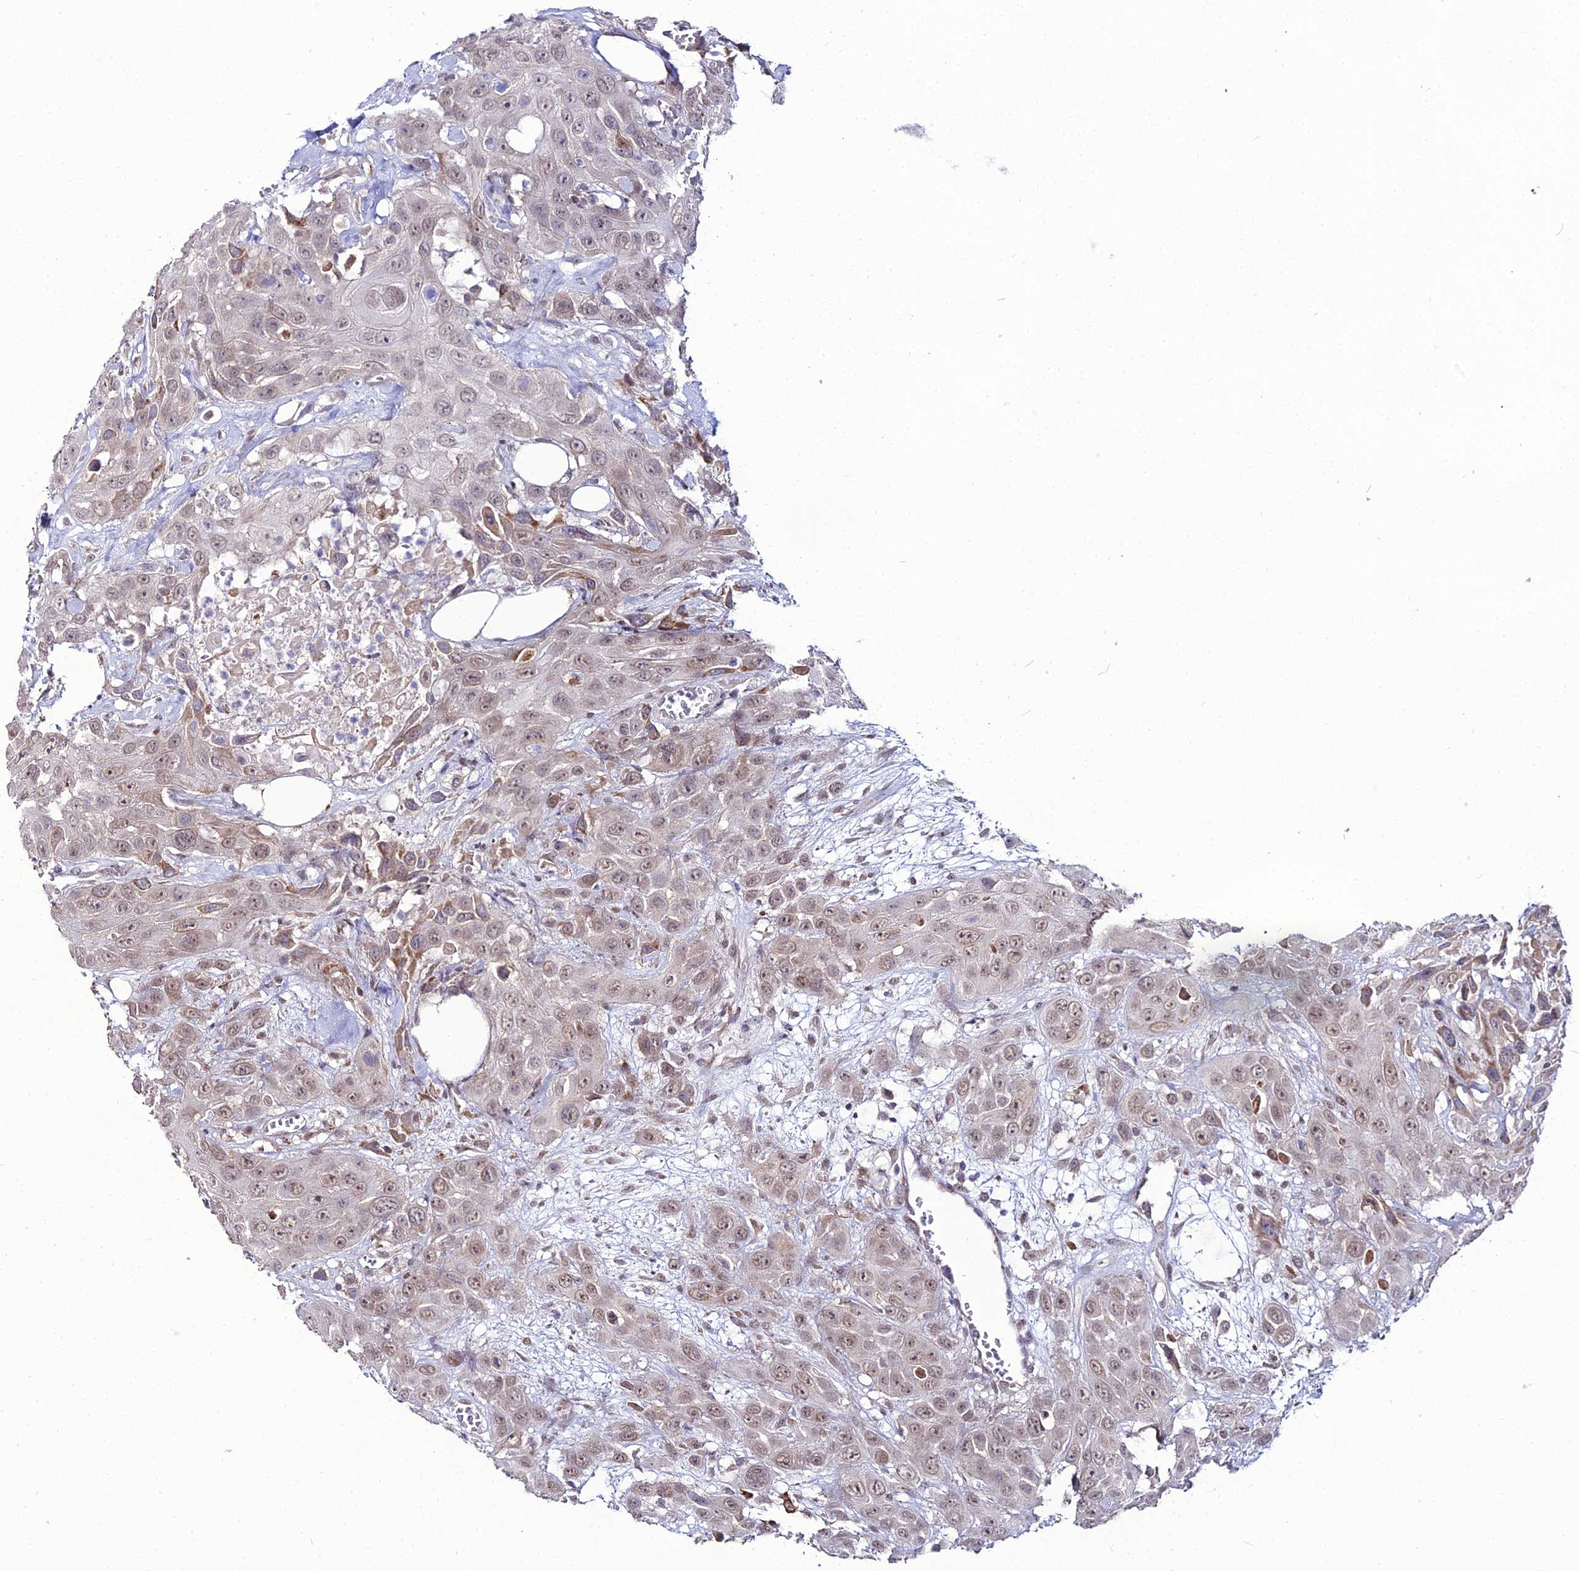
{"staining": {"intensity": "weak", "quantity": ">75%", "location": "nuclear"}, "tissue": "head and neck cancer", "cell_type": "Tumor cells", "image_type": "cancer", "snomed": [{"axis": "morphology", "description": "Squamous cell carcinoma, NOS"}, {"axis": "topography", "description": "Head-Neck"}], "caption": "Brown immunohistochemical staining in human head and neck squamous cell carcinoma exhibits weak nuclear expression in approximately >75% of tumor cells.", "gene": "TROAP", "patient": {"sex": "male", "age": 81}}